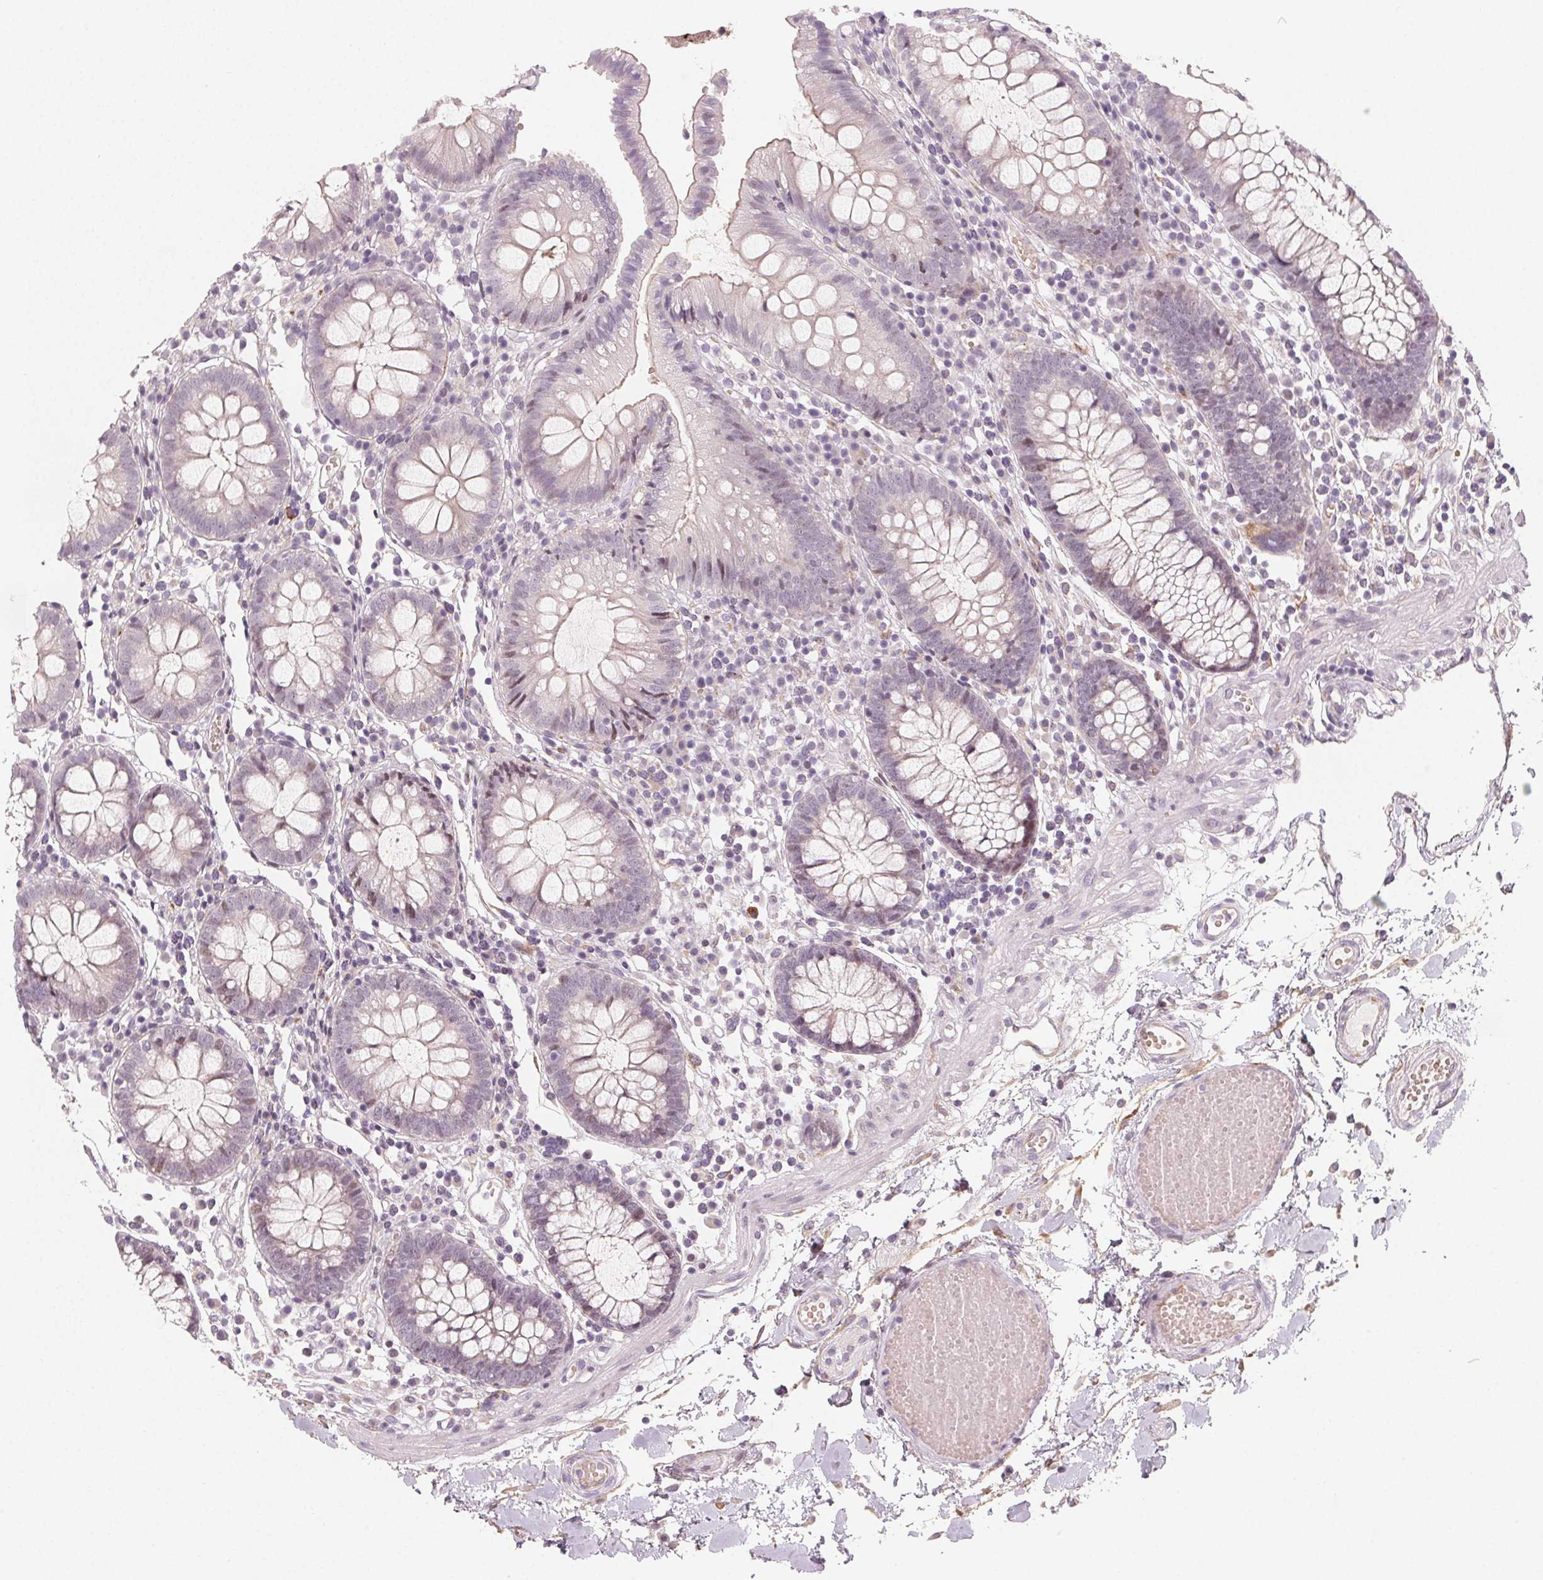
{"staining": {"intensity": "weak", "quantity": "<25%", "location": "cytoplasmic/membranous"}, "tissue": "colon", "cell_type": "Endothelial cells", "image_type": "normal", "snomed": [{"axis": "morphology", "description": "Normal tissue, NOS"}, {"axis": "morphology", "description": "Adenocarcinoma, NOS"}, {"axis": "topography", "description": "Colon"}], "caption": "Immunohistochemical staining of normal colon shows no significant positivity in endothelial cells. Nuclei are stained in blue.", "gene": "CCDC96", "patient": {"sex": "male", "age": 83}}